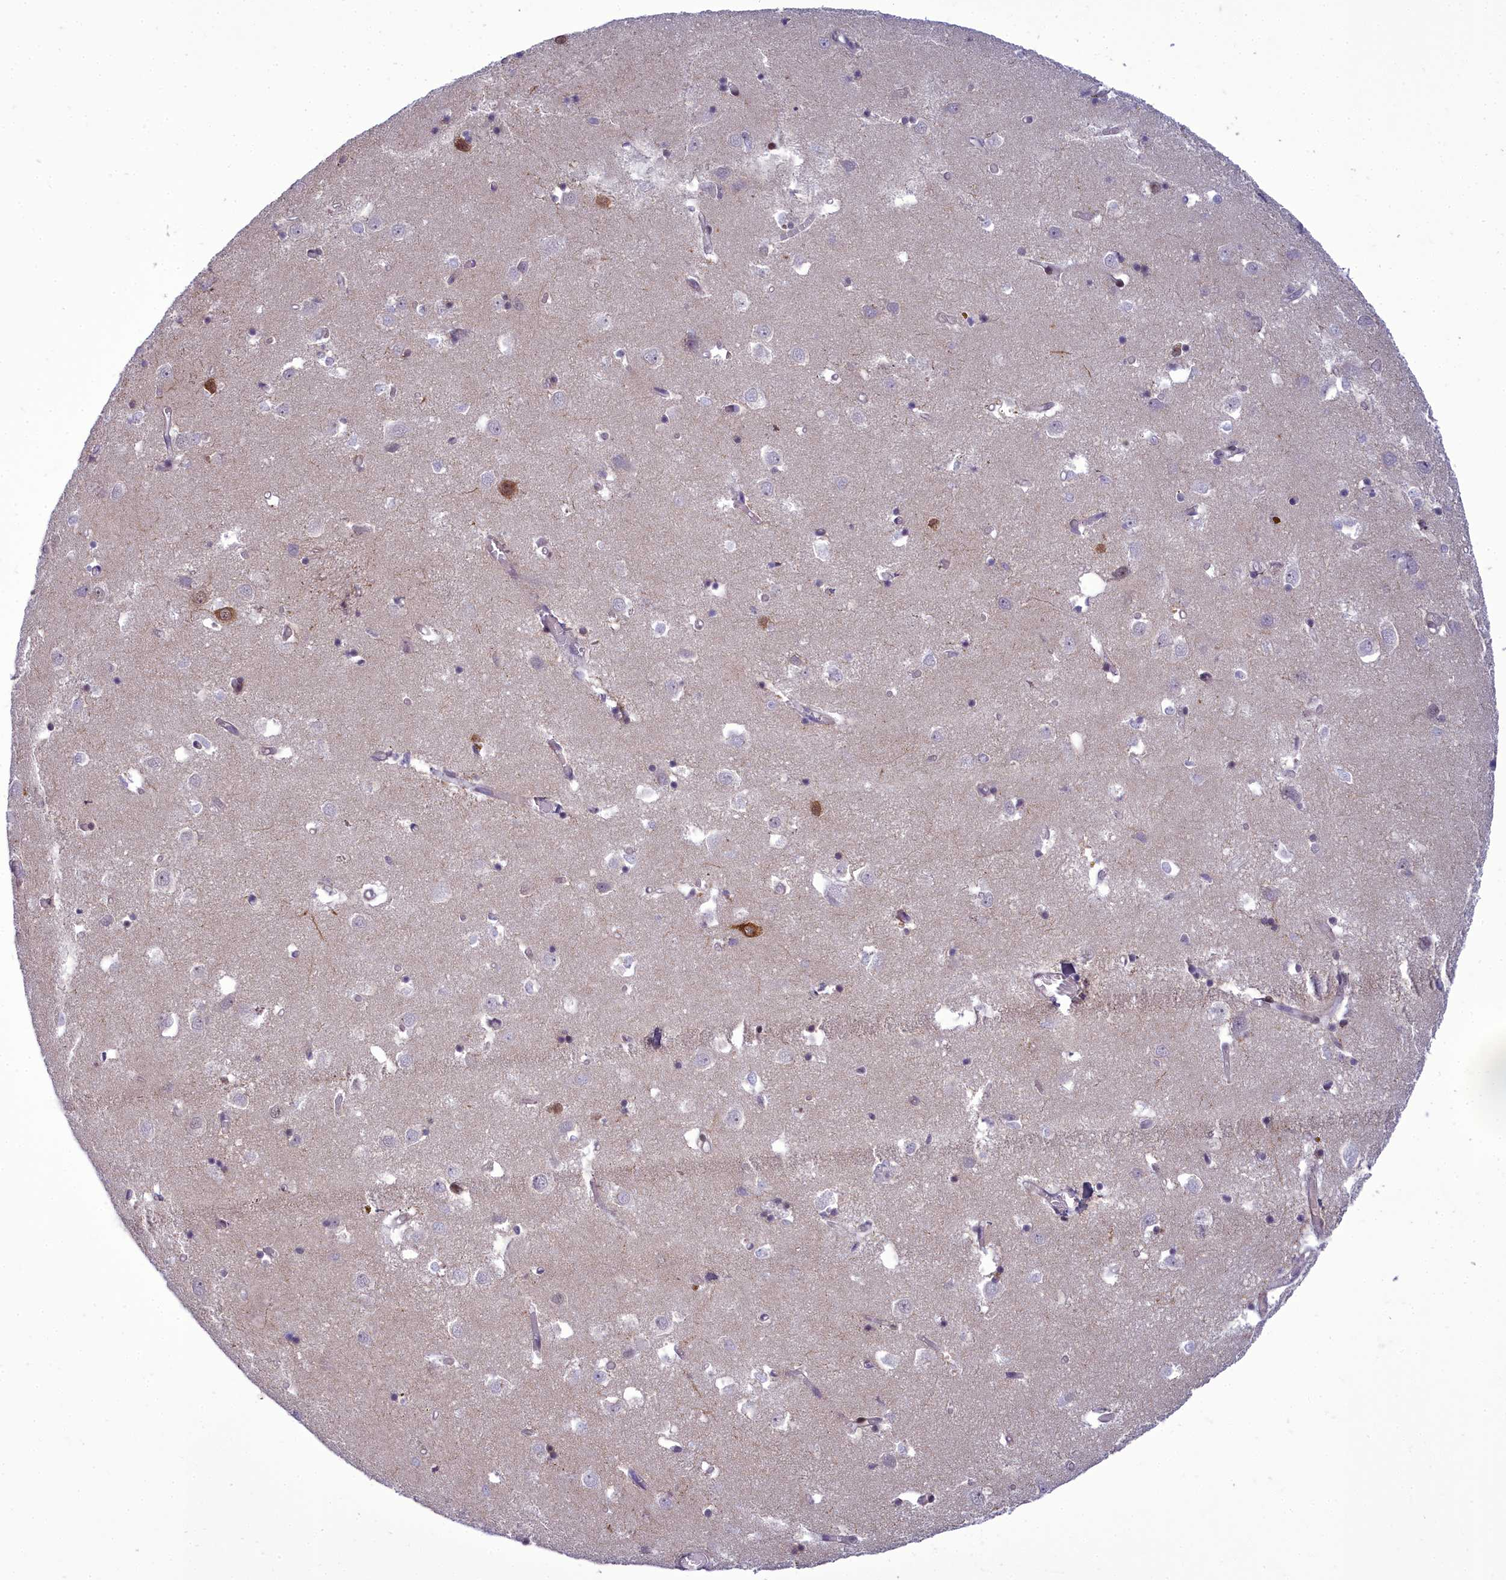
{"staining": {"intensity": "strong", "quantity": "<25%", "location": "cytoplasmic/membranous,nuclear"}, "tissue": "caudate", "cell_type": "Glial cells", "image_type": "normal", "snomed": [{"axis": "morphology", "description": "Normal tissue, NOS"}, {"axis": "topography", "description": "Lateral ventricle wall"}], "caption": "Brown immunohistochemical staining in benign caudate shows strong cytoplasmic/membranous,nuclear expression in about <25% of glial cells.", "gene": "CEACAM19", "patient": {"sex": "male", "age": 70}}